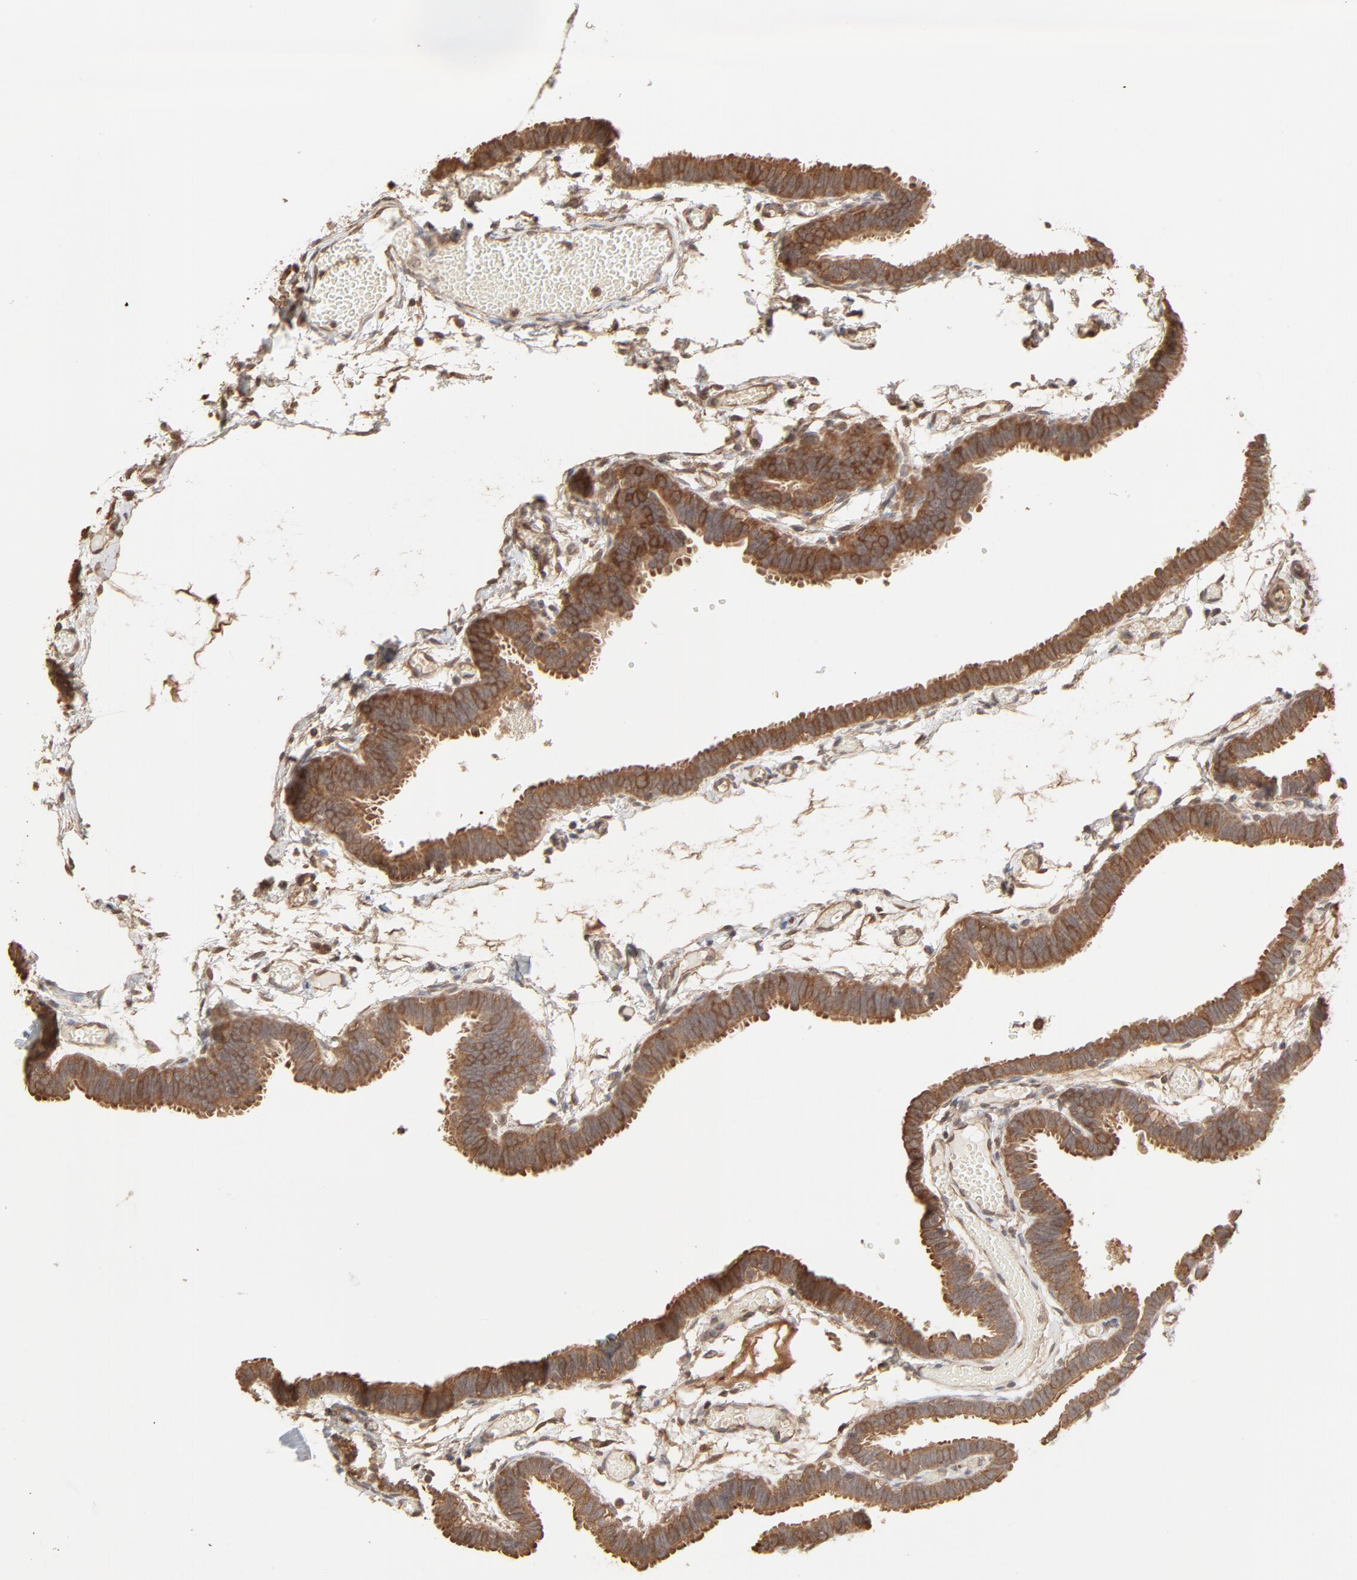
{"staining": {"intensity": "moderate", "quantity": ">75%", "location": "cytoplasmic/membranous"}, "tissue": "fallopian tube", "cell_type": "Glandular cells", "image_type": "normal", "snomed": [{"axis": "morphology", "description": "Normal tissue, NOS"}, {"axis": "topography", "description": "Fallopian tube"}], "caption": "Fallopian tube stained for a protein demonstrates moderate cytoplasmic/membranous positivity in glandular cells. Immunohistochemistry stains the protein in brown and the nuclei are stained blue.", "gene": "PPP2CA", "patient": {"sex": "female", "age": 29}}